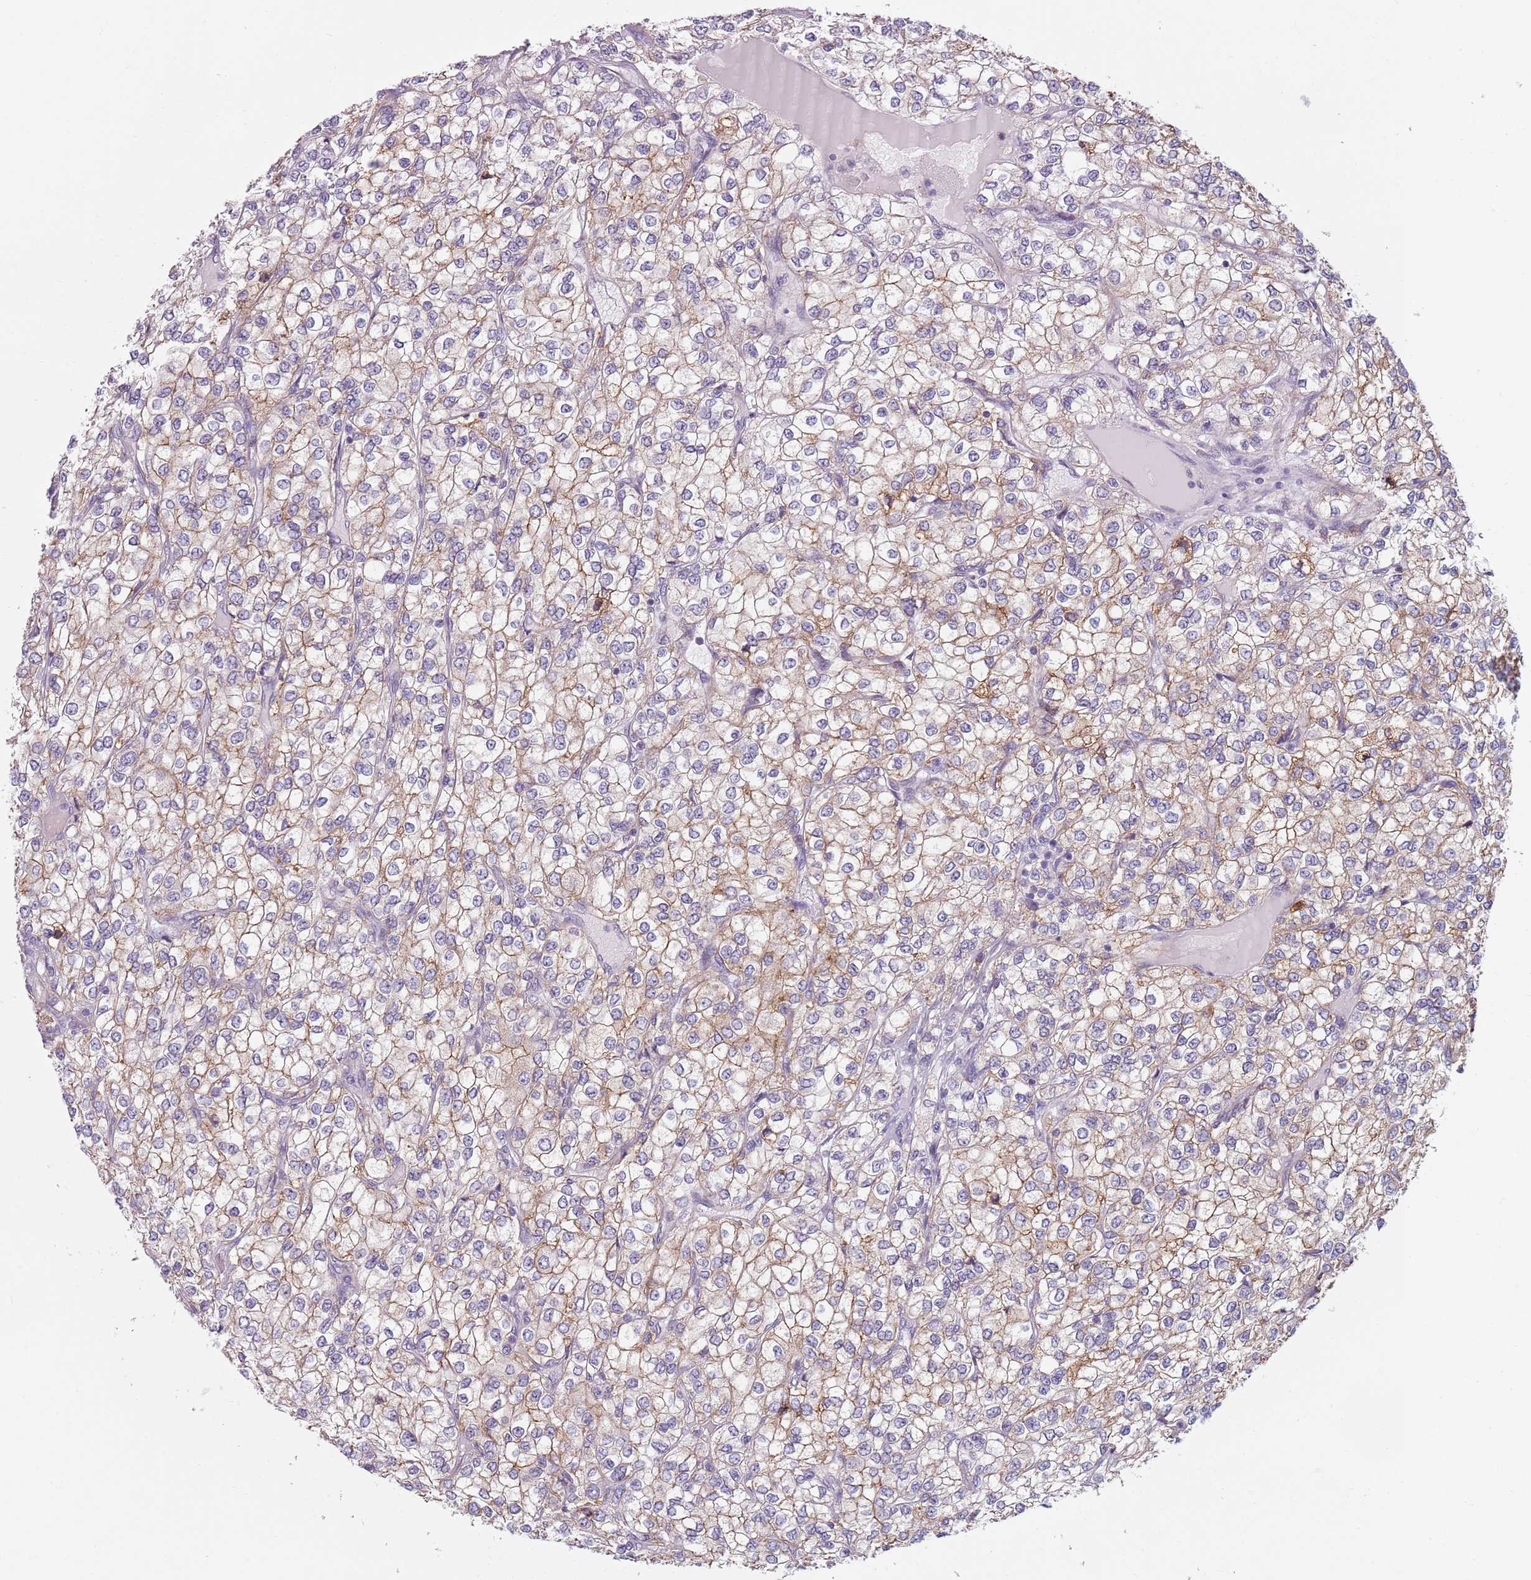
{"staining": {"intensity": "moderate", "quantity": "25%-75%", "location": "cytoplasmic/membranous"}, "tissue": "renal cancer", "cell_type": "Tumor cells", "image_type": "cancer", "snomed": [{"axis": "morphology", "description": "Adenocarcinoma, NOS"}, {"axis": "topography", "description": "Kidney"}], "caption": "Immunohistochemistry (IHC) of human renal cancer displays medium levels of moderate cytoplasmic/membranous staining in approximately 25%-75% of tumor cells.", "gene": "MEGF8", "patient": {"sex": "male", "age": 80}}